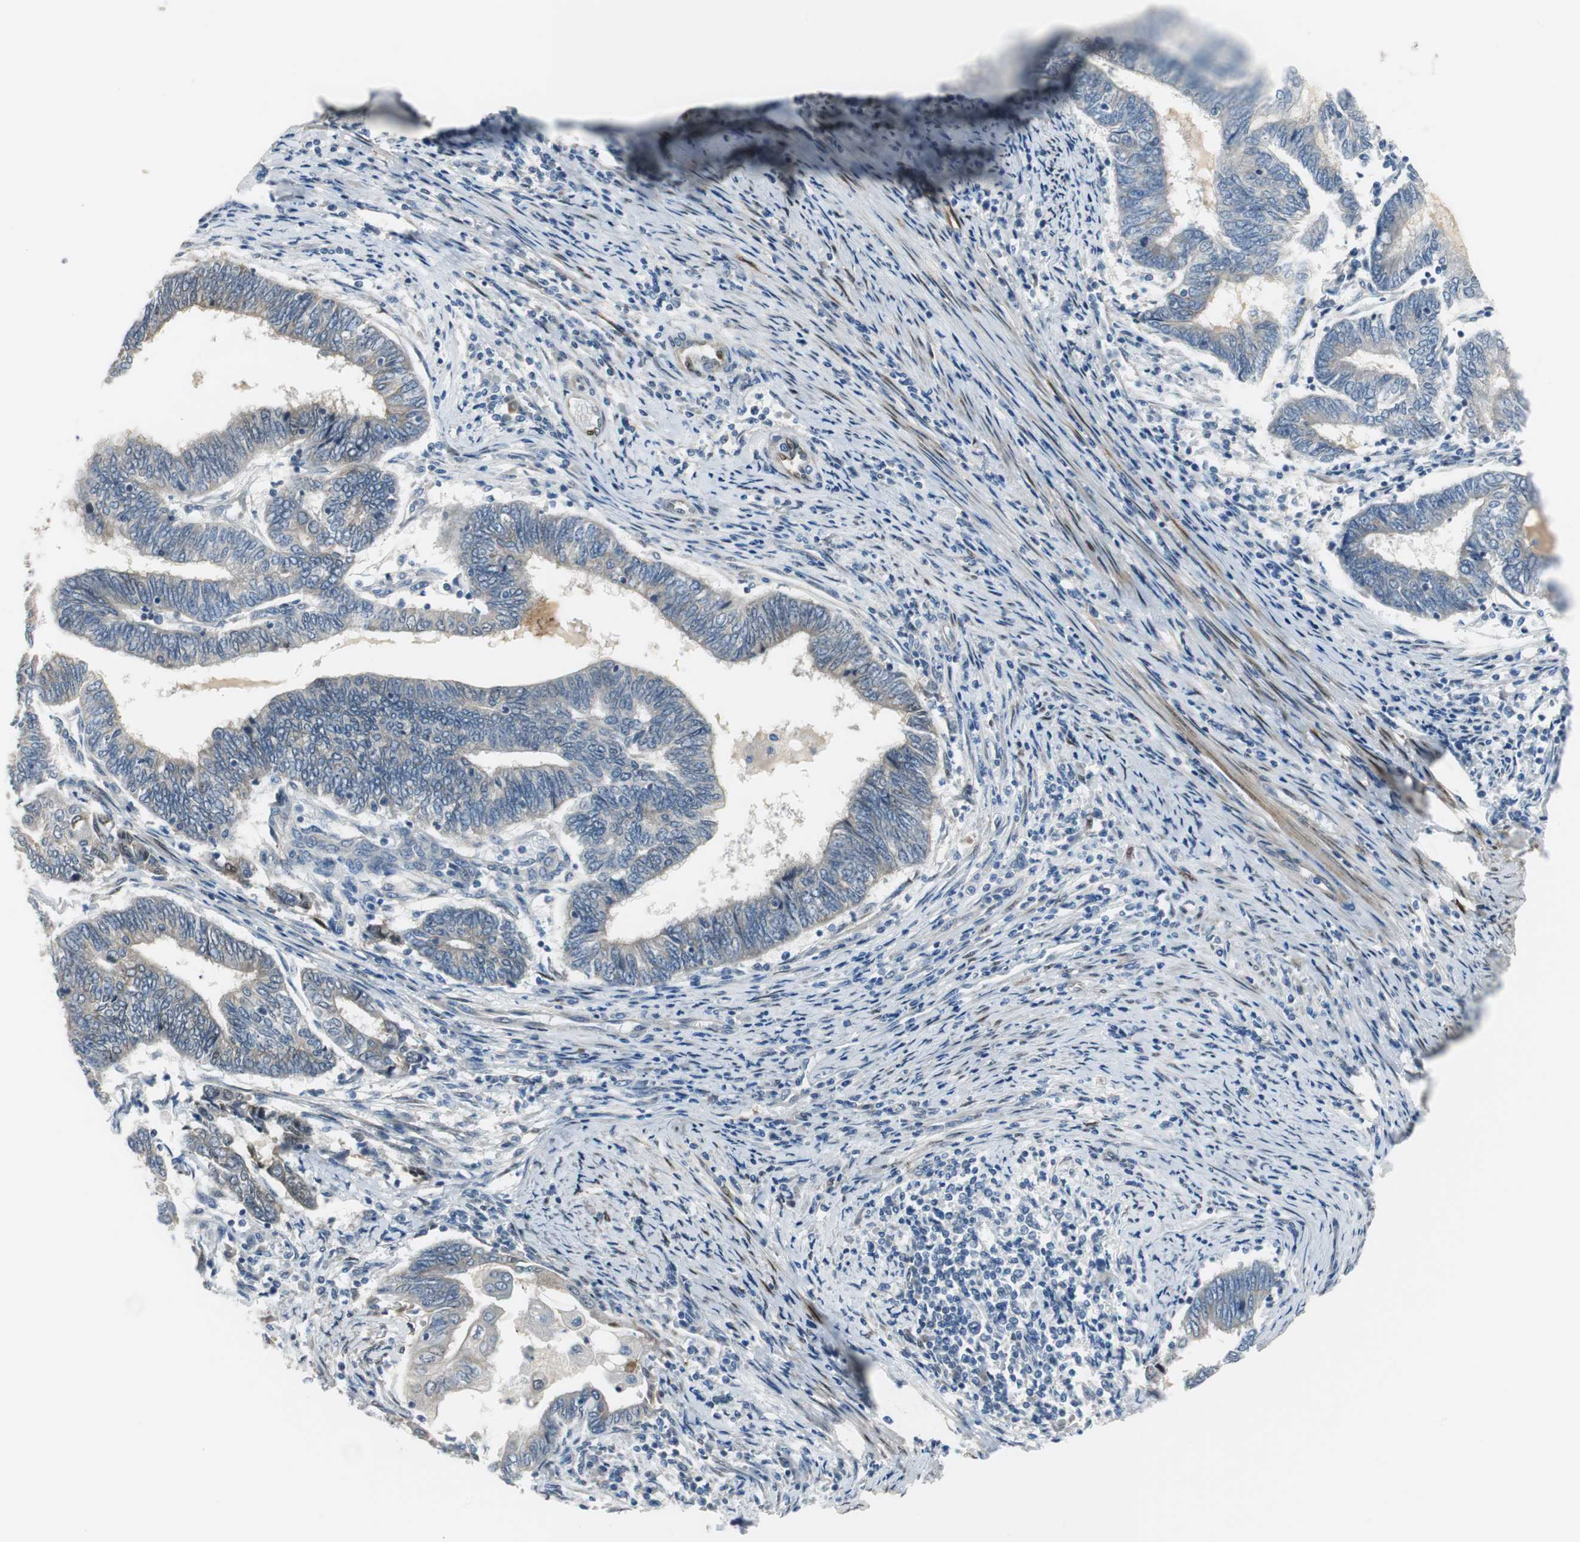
{"staining": {"intensity": "weak", "quantity": "<25%", "location": "cytoplasmic/membranous"}, "tissue": "endometrial cancer", "cell_type": "Tumor cells", "image_type": "cancer", "snomed": [{"axis": "morphology", "description": "Adenocarcinoma, NOS"}, {"axis": "topography", "description": "Uterus"}, {"axis": "topography", "description": "Endometrium"}], "caption": "Immunohistochemistry histopathology image of endometrial cancer (adenocarcinoma) stained for a protein (brown), which exhibits no staining in tumor cells. Nuclei are stained in blue.", "gene": "FHL2", "patient": {"sex": "female", "age": 70}}